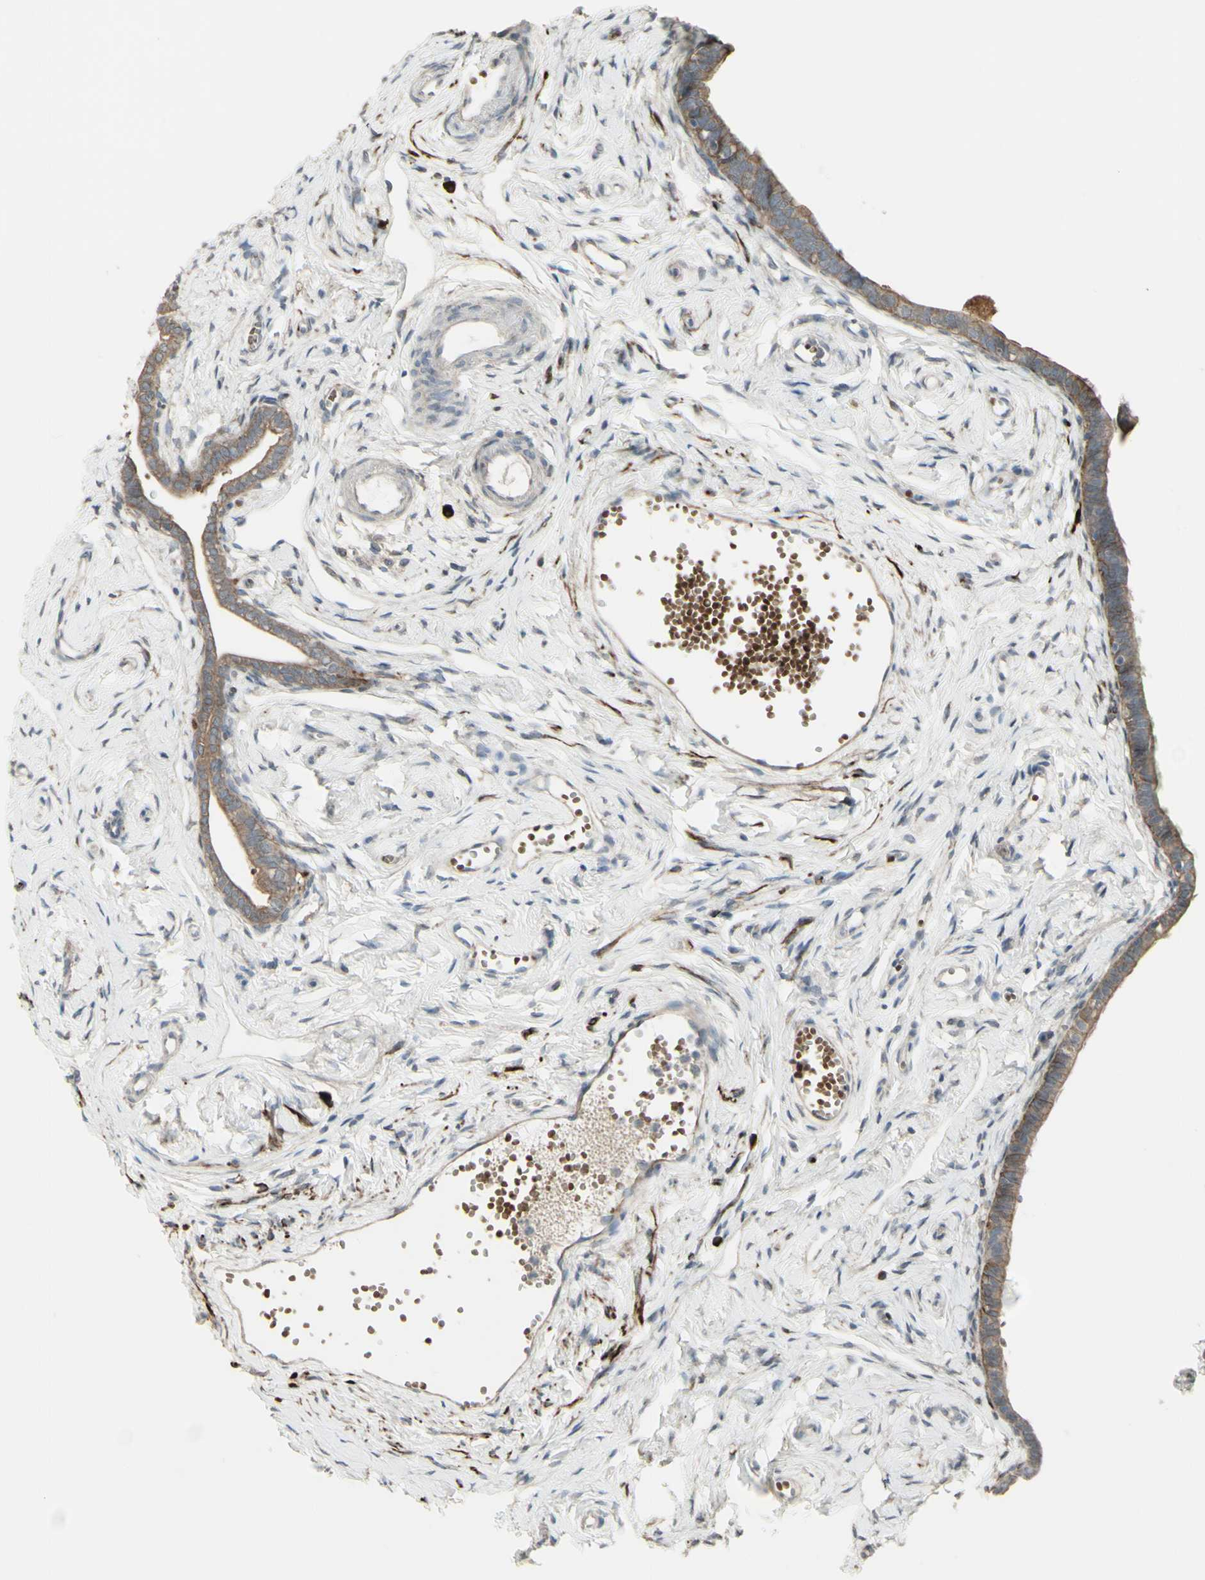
{"staining": {"intensity": "moderate", "quantity": ">75%", "location": "cytoplasmic/membranous"}, "tissue": "fallopian tube", "cell_type": "Glandular cells", "image_type": "normal", "snomed": [{"axis": "morphology", "description": "Normal tissue, NOS"}, {"axis": "topography", "description": "Fallopian tube"}], "caption": "Glandular cells show medium levels of moderate cytoplasmic/membranous staining in approximately >75% of cells in unremarkable human fallopian tube.", "gene": "GRAMD1B", "patient": {"sex": "female", "age": 71}}